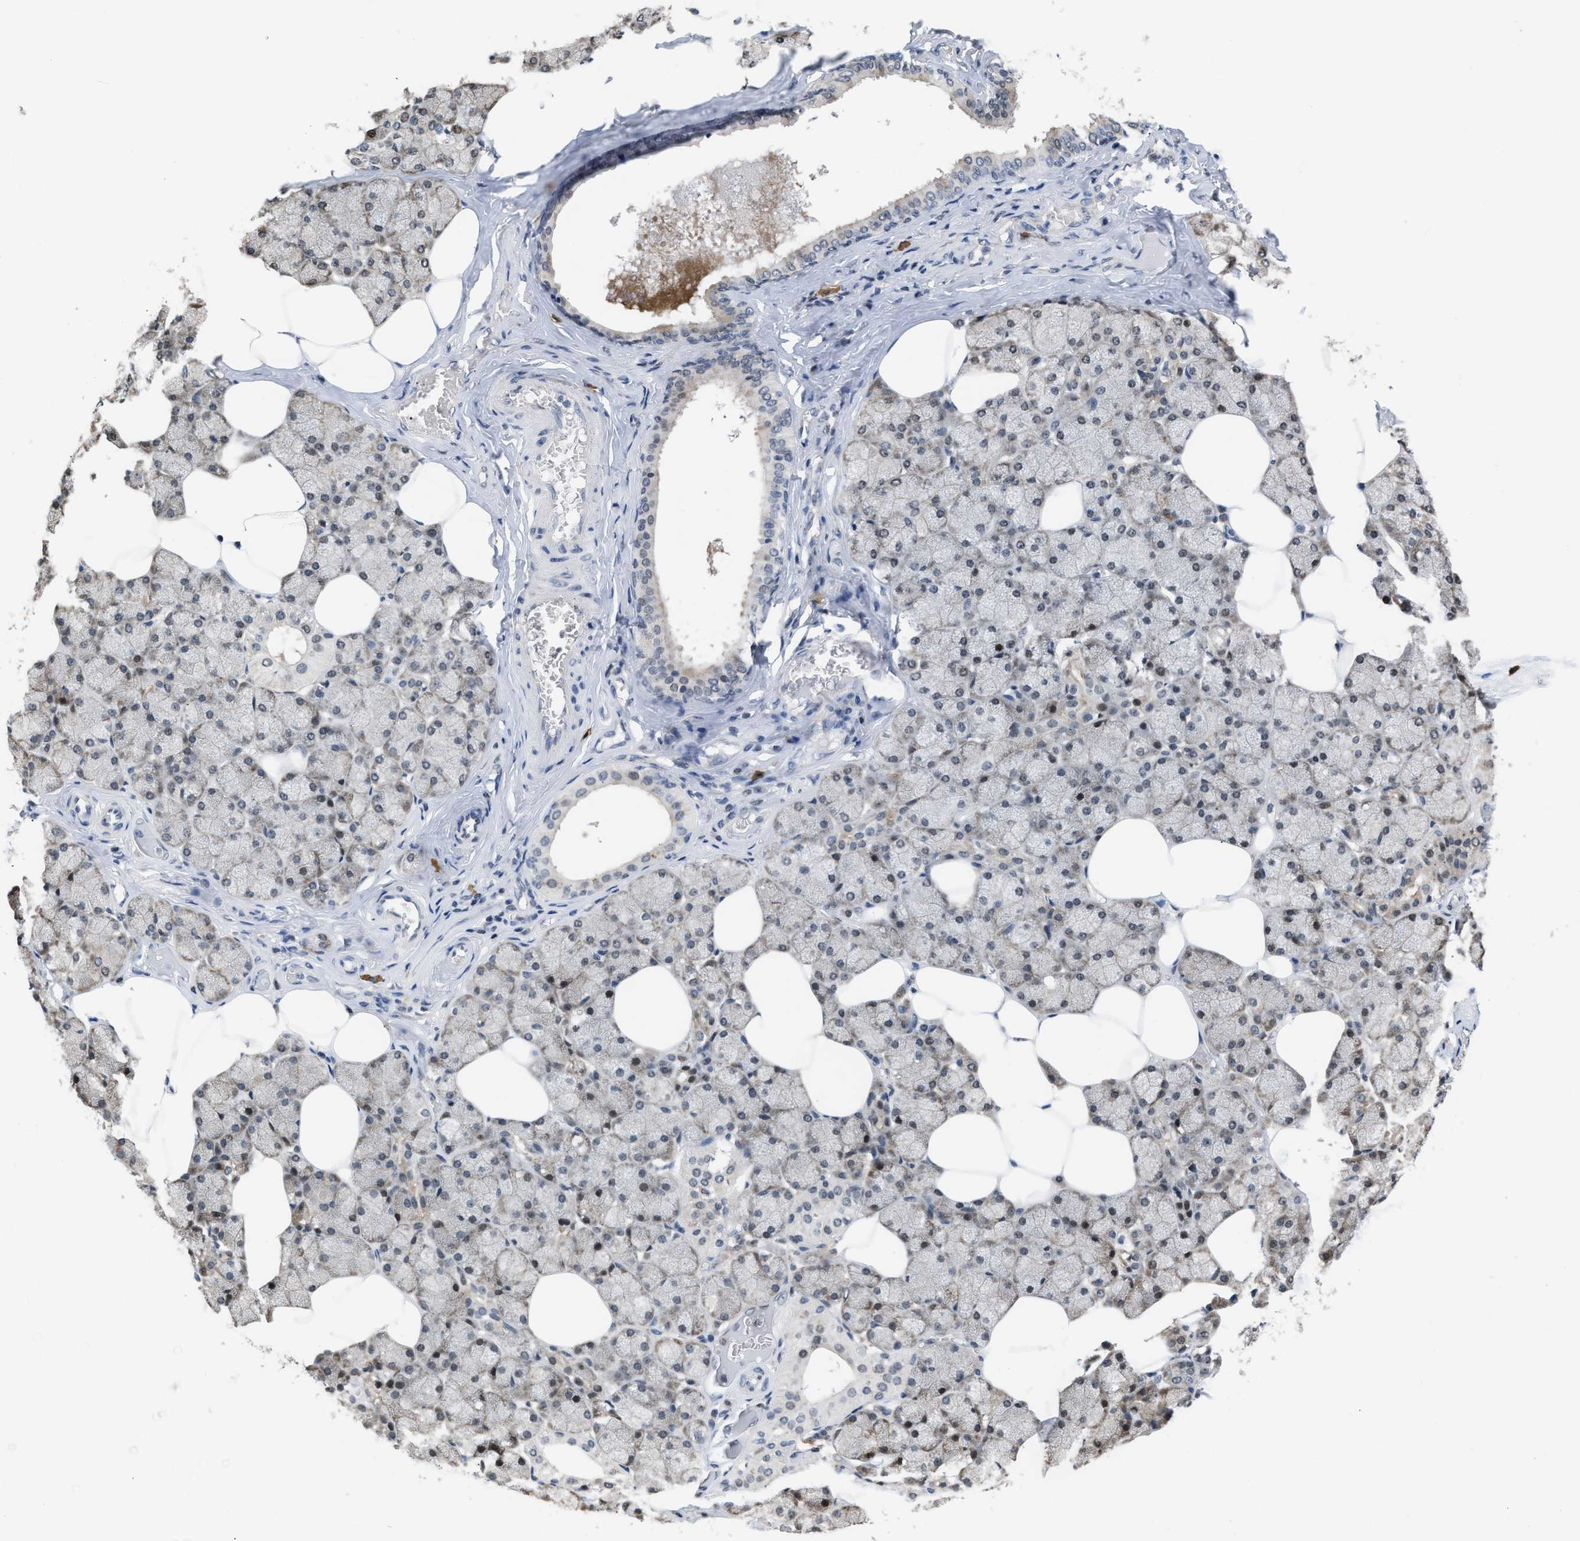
{"staining": {"intensity": "weak", "quantity": "<25%", "location": "cytoplasmic/membranous,nuclear"}, "tissue": "salivary gland", "cell_type": "Glandular cells", "image_type": "normal", "snomed": [{"axis": "morphology", "description": "Normal tissue, NOS"}, {"axis": "topography", "description": "Salivary gland"}], "caption": "Immunohistochemistry (IHC) image of unremarkable human salivary gland stained for a protein (brown), which reveals no expression in glandular cells. (Stains: DAB (3,3'-diaminobenzidine) immunohistochemistry with hematoxylin counter stain, Microscopy: brightfield microscopy at high magnification).", "gene": "TXNRD3", "patient": {"sex": "male", "age": 62}}